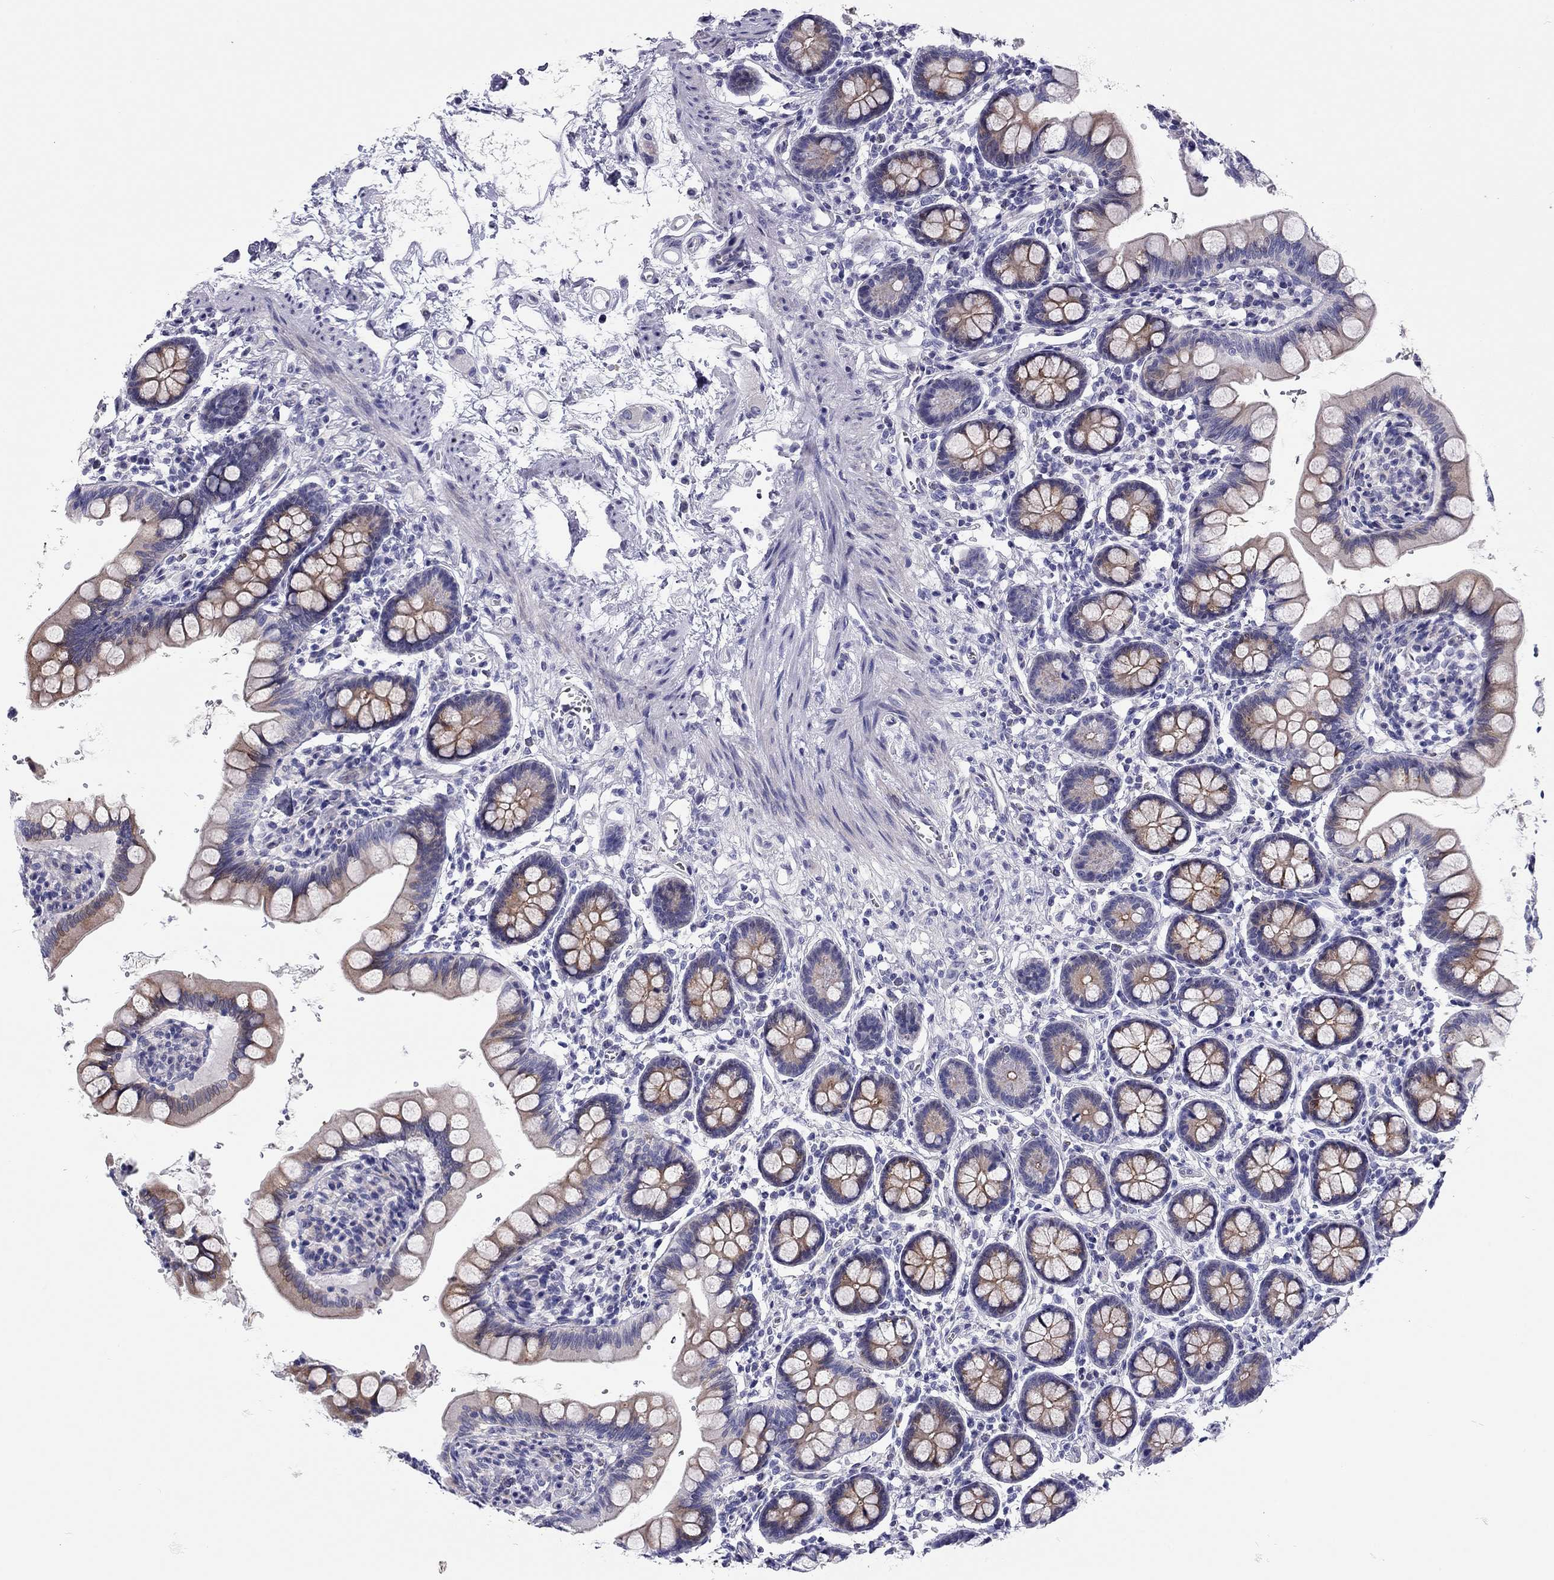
{"staining": {"intensity": "moderate", "quantity": "25%-75%", "location": "cytoplasmic/membranous"}, "tissue": "small intestine", "cell_type": "Glandular cells", "image_type": "normal", "snomed": [{"axis": "morphology", "description": "Normal tissue, NOS"}, {"axis": "topography", "description": "Small intestine"}], "caption": "Small intestine was stained to show a protein in brown. There is medium levels of moderate cytoplasmic/membranous positivity in about 25%-75% of glandular cells. The staining is performed using DAB (3,3'-diaminobenzidine) brown chromogen to label protein expression. The nuclei are counter-stained blue using hematoxylin.", "gene": "SCARB1", "patient": {"sex": "female", "age": 56}}